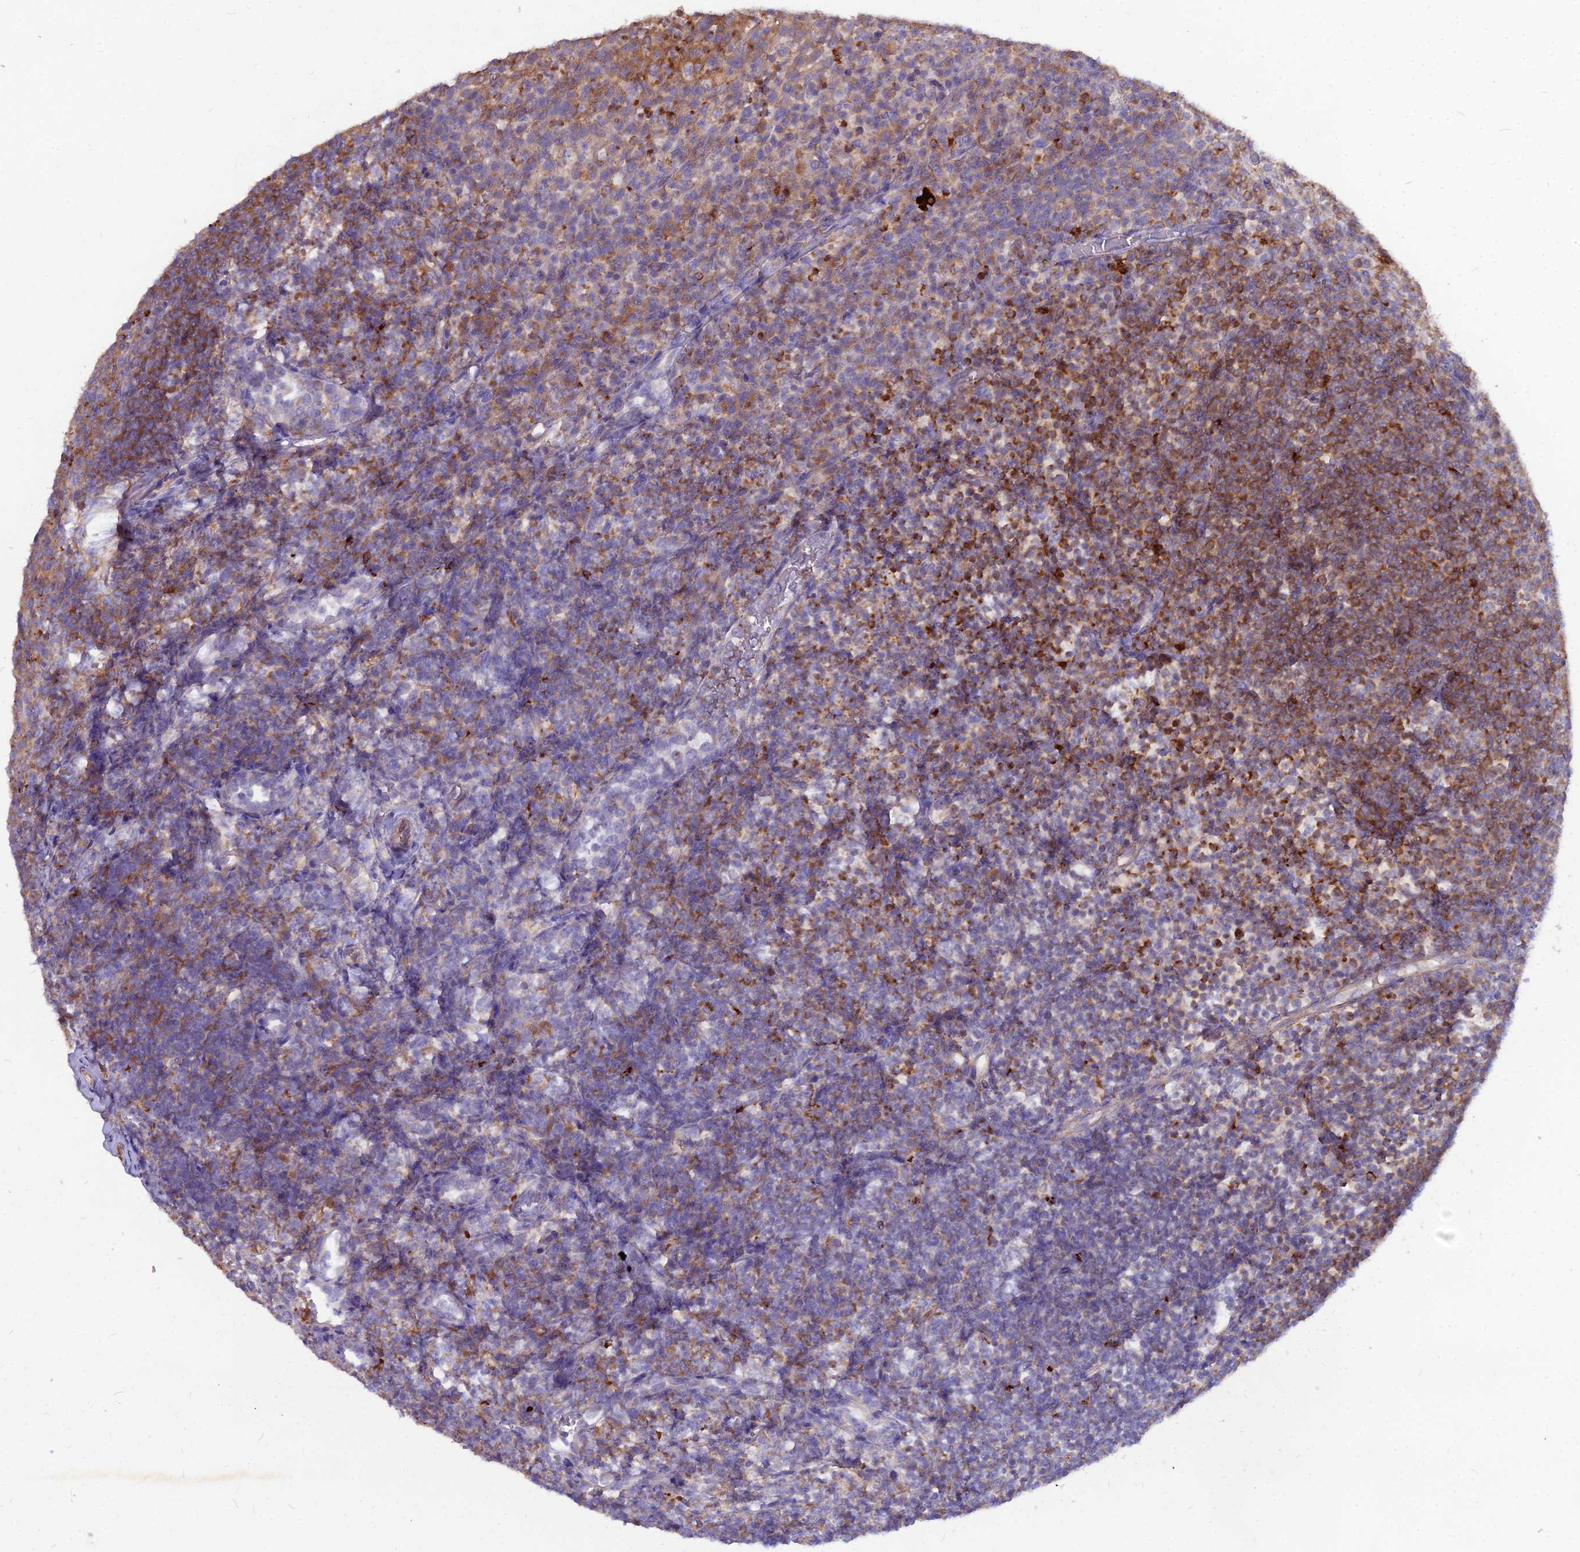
{"staining": {"intensity": "moderate", "quantity": ">75%", "location": "cytoplasmic/membranous"}, "tissue": "tonsil", "cell_type": "Germinal center cells", "image_type": "normal", "snomed": [{"axis": "morphology", "description": "Normal tissue, NOS"}, {"axis": "topography", "description": "Tonsil"}], "caption": "Immunohistochemical staining of normal tonsil demonstrates moderate cytoplasmic/membranous protein positivity in approximately >75% of germinal center cells.", "gene": "PCED1B", "patient": {"sex": "female", "age": 10}}